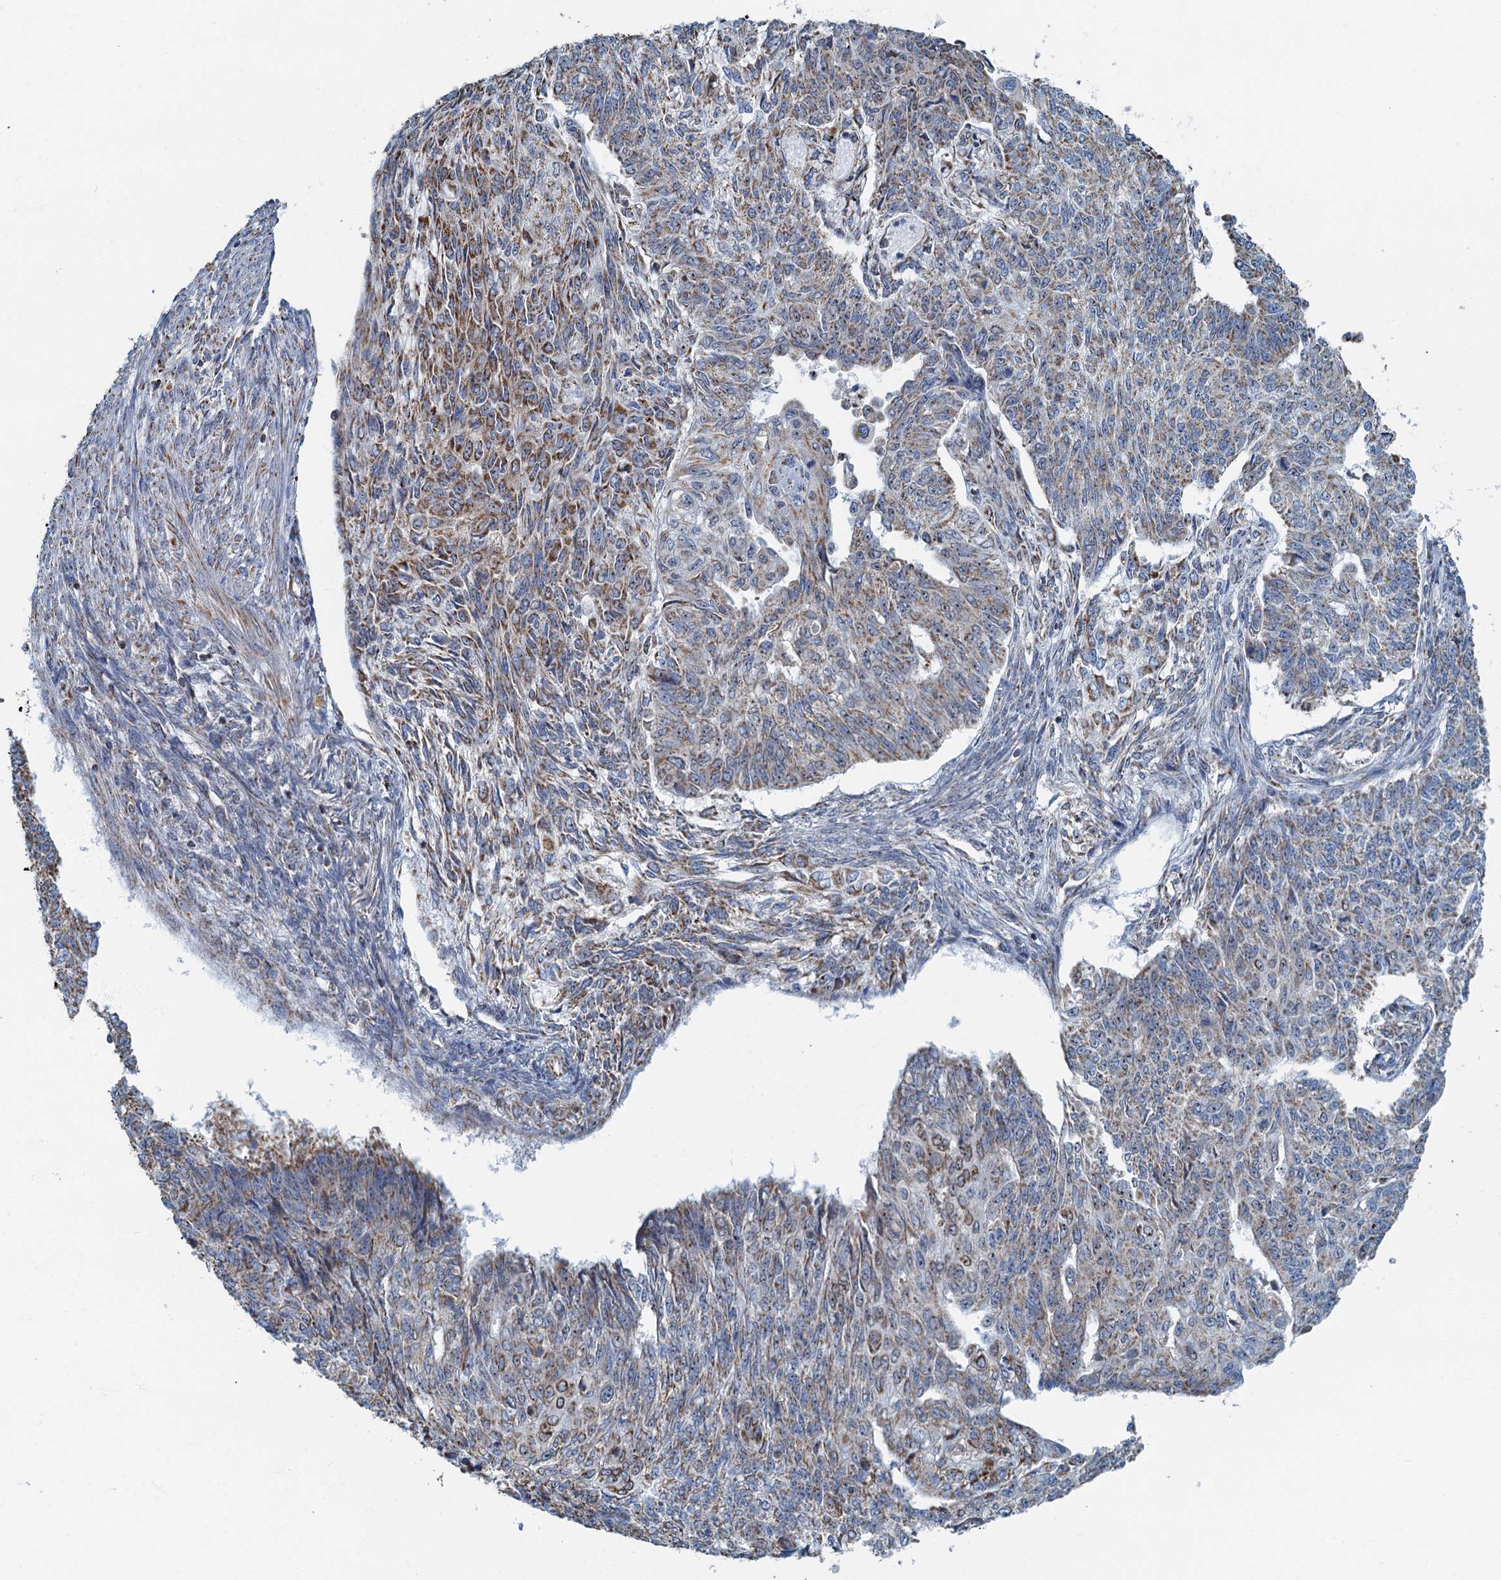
{"staining": {"intensity": "moderate", "quantity": "25%-75%", "location": "cytoplasmic/membranous"}, "tissue": "endometrial cancer", "cell_type": "Tumor cells", "image_type": "cancer", "snomed": [{"axis": "morphology", "description": "Adenocarcinoma, NOS"}, {"axis": "topography", "description": "Endometrium"}], "caption": "Endometrial cancer stained for a protein displays moderate cytoplasmic/membranous positivity in tumor cells. Using DAB (3,3'-diaminobenzidine) (brown) and hematoxylin (blue) stains, captured at high magnification using brightfield microscopy.", "gene": "RAD9B", "patient": {"sex": "female", "age": 32}}